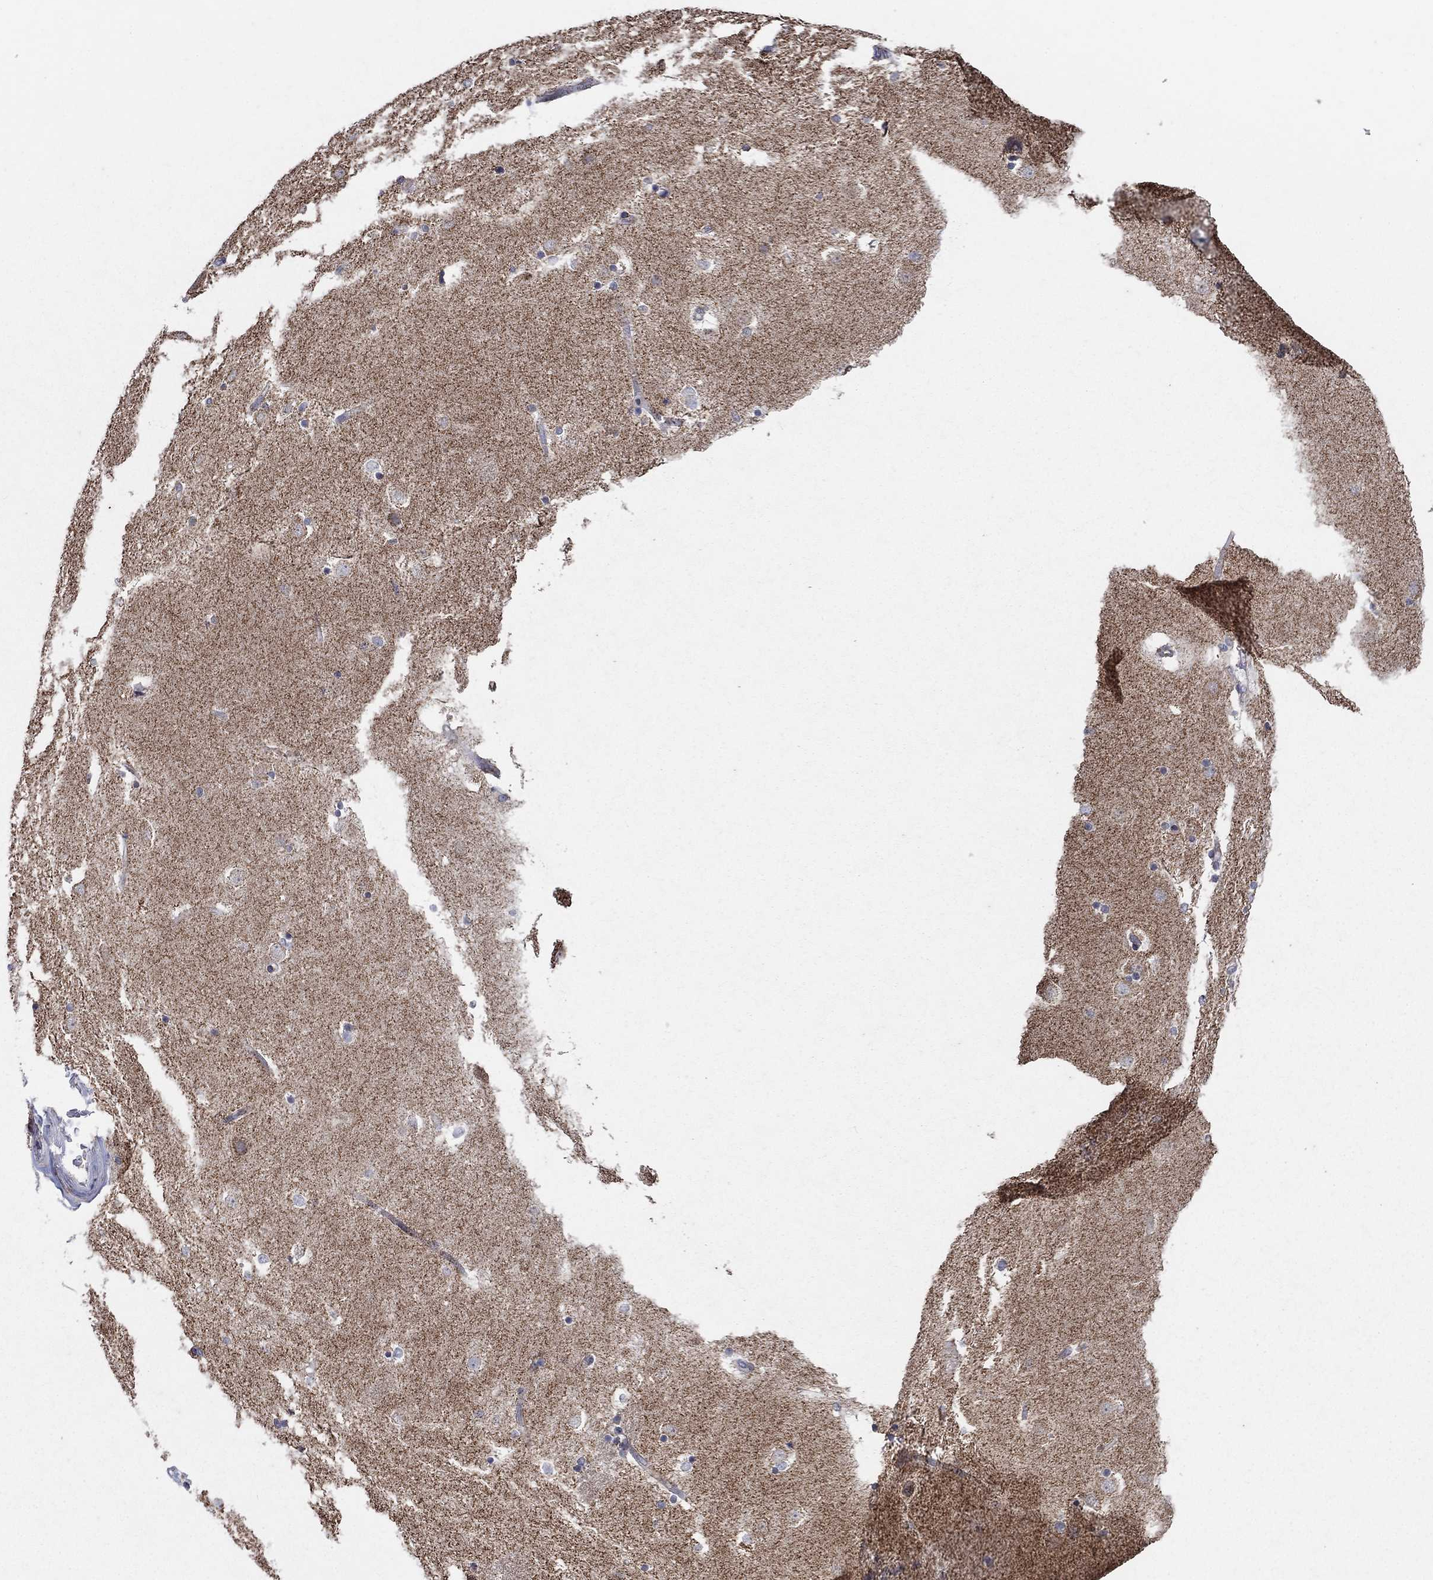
{"staining": {"intensity": "strong", "quantity": "<25%", "location": "cytoplasmic/membranous"}, "tissue": "caudate", "cell_type": "Glial cells", "image_type": "normal", "snomed": [{"axis": "morphology", "description": "Normal tissue, NOS"}, {"axis": "topography", "description": "Lateral ventricle wall"}], "caption": "A brown stain shows strong cytoplasmic/membranous expression of a protein in glial cells of normal caudate. The staining was performed using DAB (3,3'-diaminobenzidine), with brown indicating positive protein expression. Nuclei are stained blue with hematoxylin.", "gene": "C9orf85", "patient": {"sex": "male", "age": 51}}